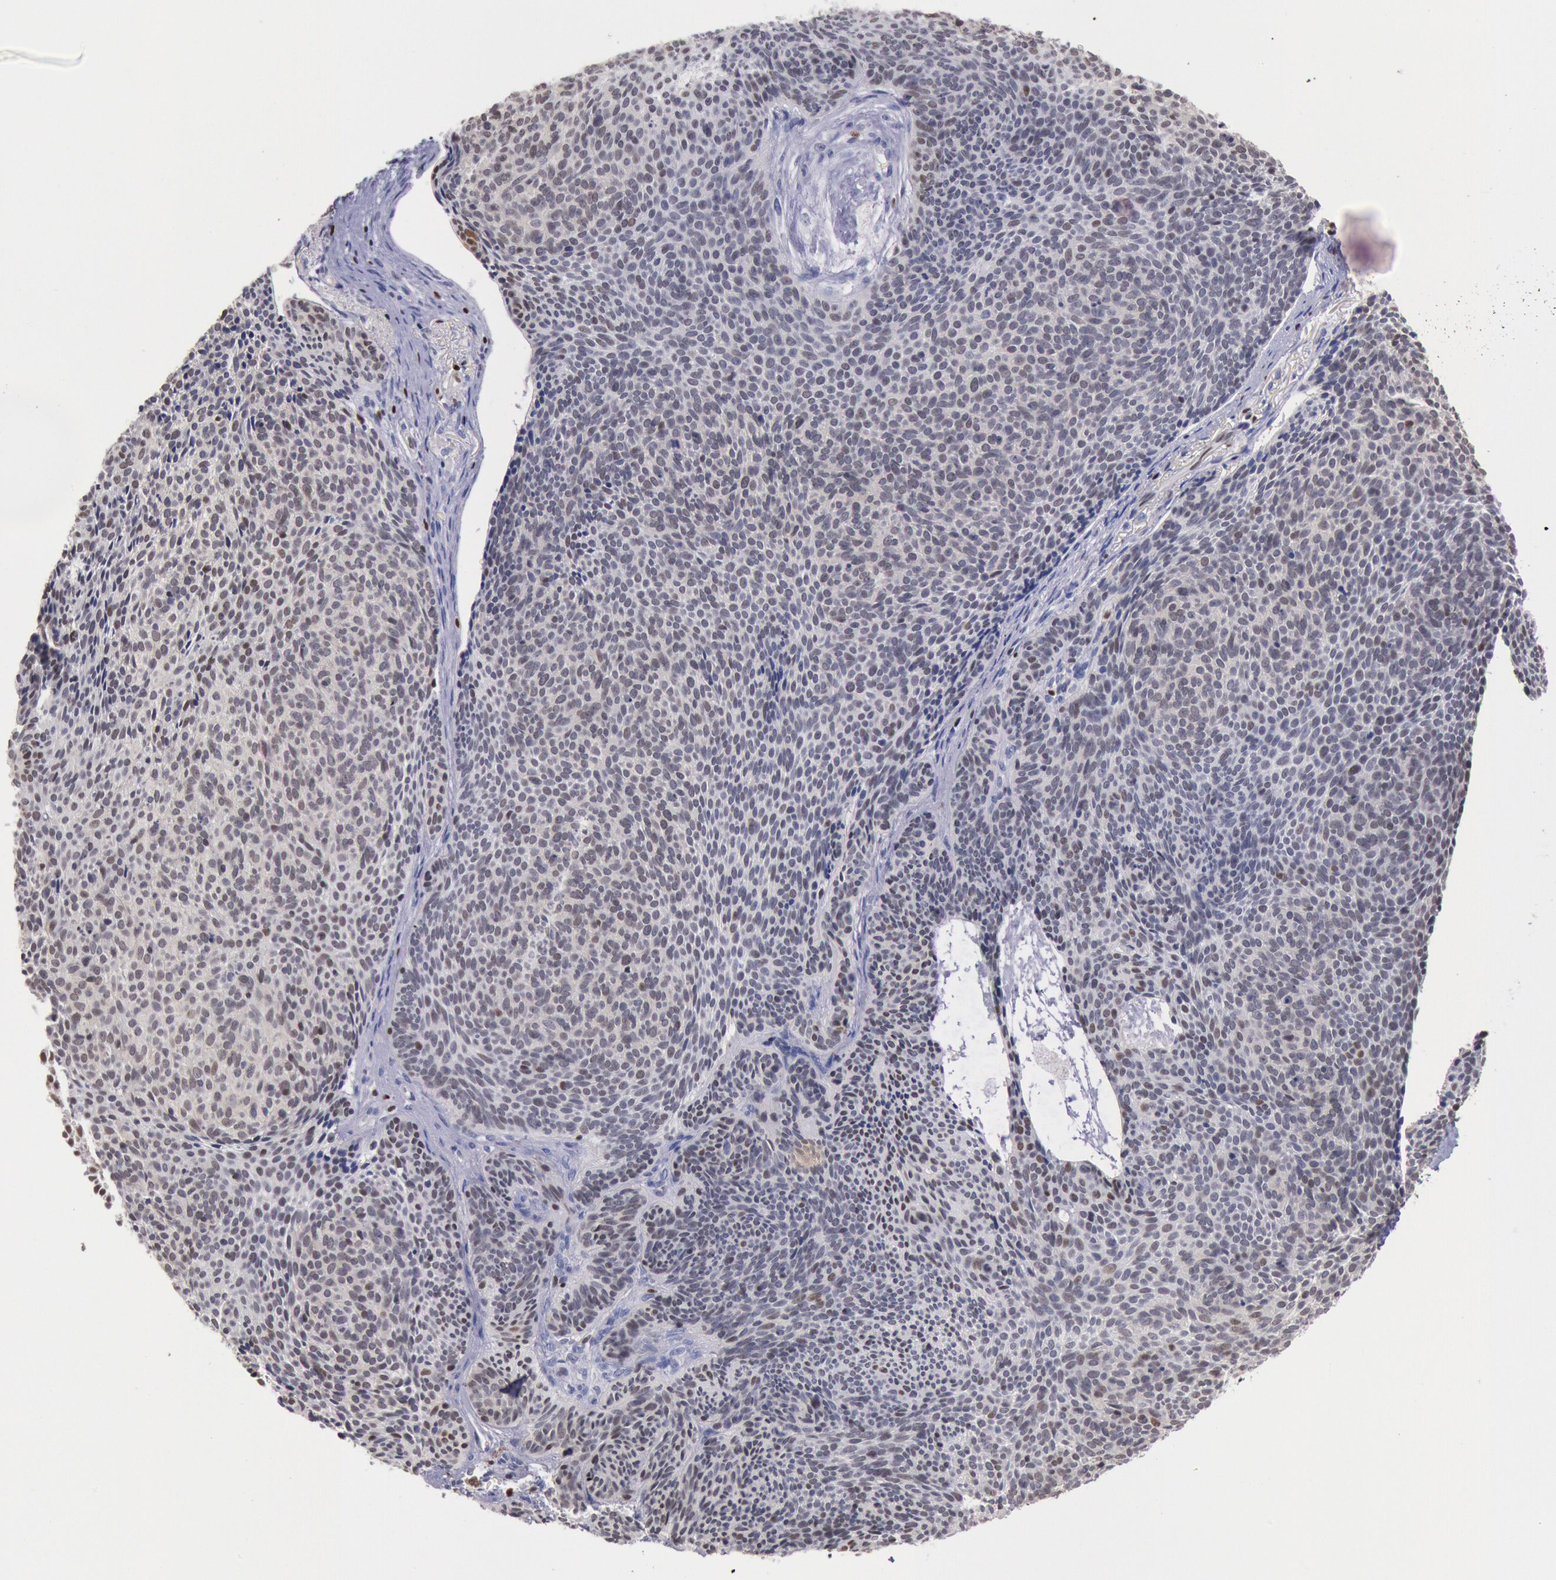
{"staining": {"intensity": "weak", "quantity": "<25%", "location": "nuclear"}, "tissue": "skin cancer", "cell_type": "Tumor cells", "image_type": "cancer", "snomed": [{"axis": "morphology", "description": "Basal cell carcinoma"}, {"axis": "topography", "description": "Skin"}], "caption": "High power microscopy histopathology image of an immunohistochemistry (IHC) micrograph of skin cancer (basal cell carcinoma), revealing no significant expression in tumor cells.", "gene": "RPS6KA5", "patient": {"sex": "male", "age": 84}}